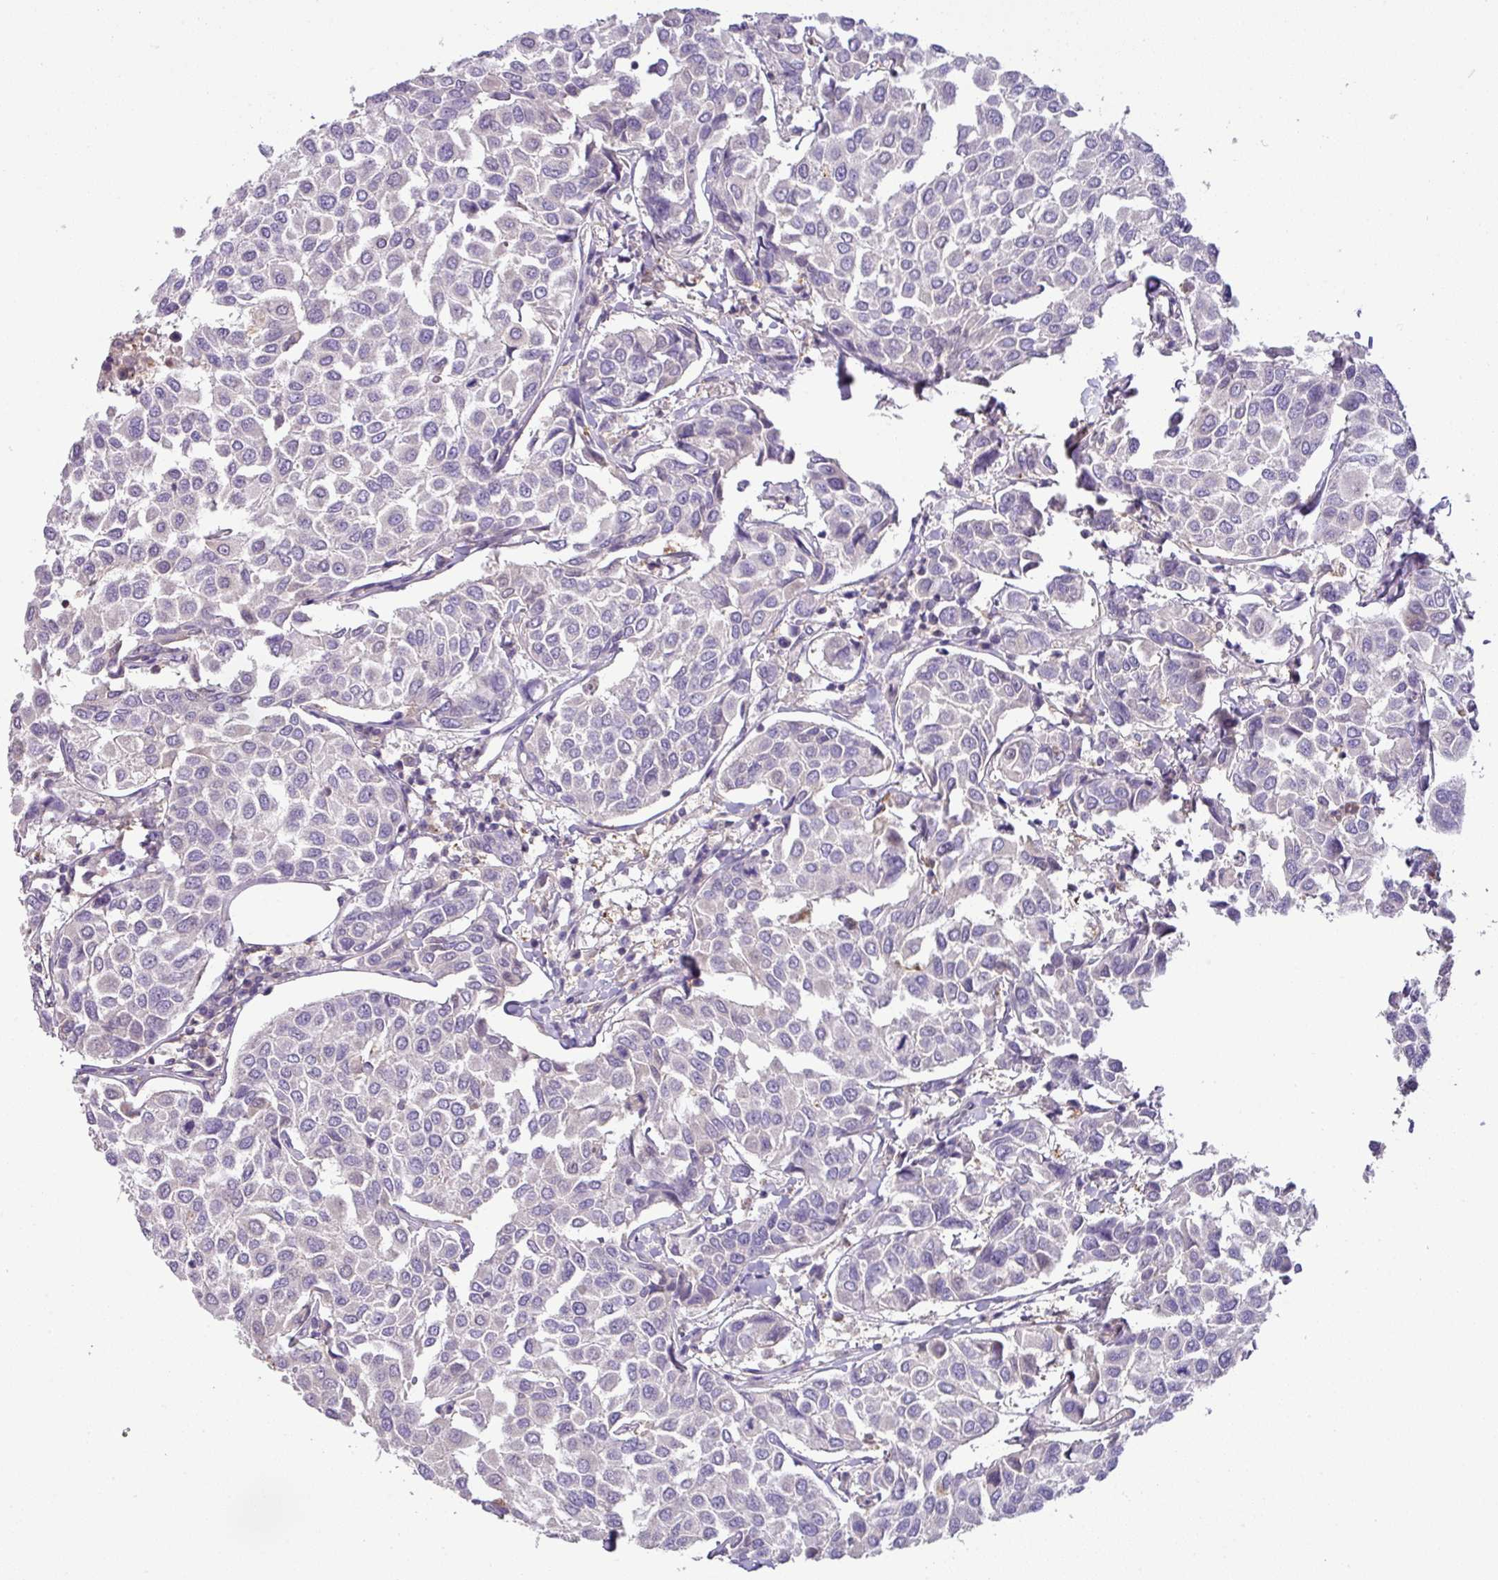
{"staining": {"intensity": "negative", "quantity": "none", "location": "none"}, "tissue": "breast cancer", "cell_type": "Tumor cells", "image_type": "cancer", "snomed": [{"axis": "morphology", "description": "Duct carcinoma"}, {"axis": "topography", "description": "Breast"}], "caption": "Breast cancer was stained to show a protein in brown. There is no significant expression in tumor cells.", "gene": "HOXC13", "patient": {"sex": "female", "age": 55}}